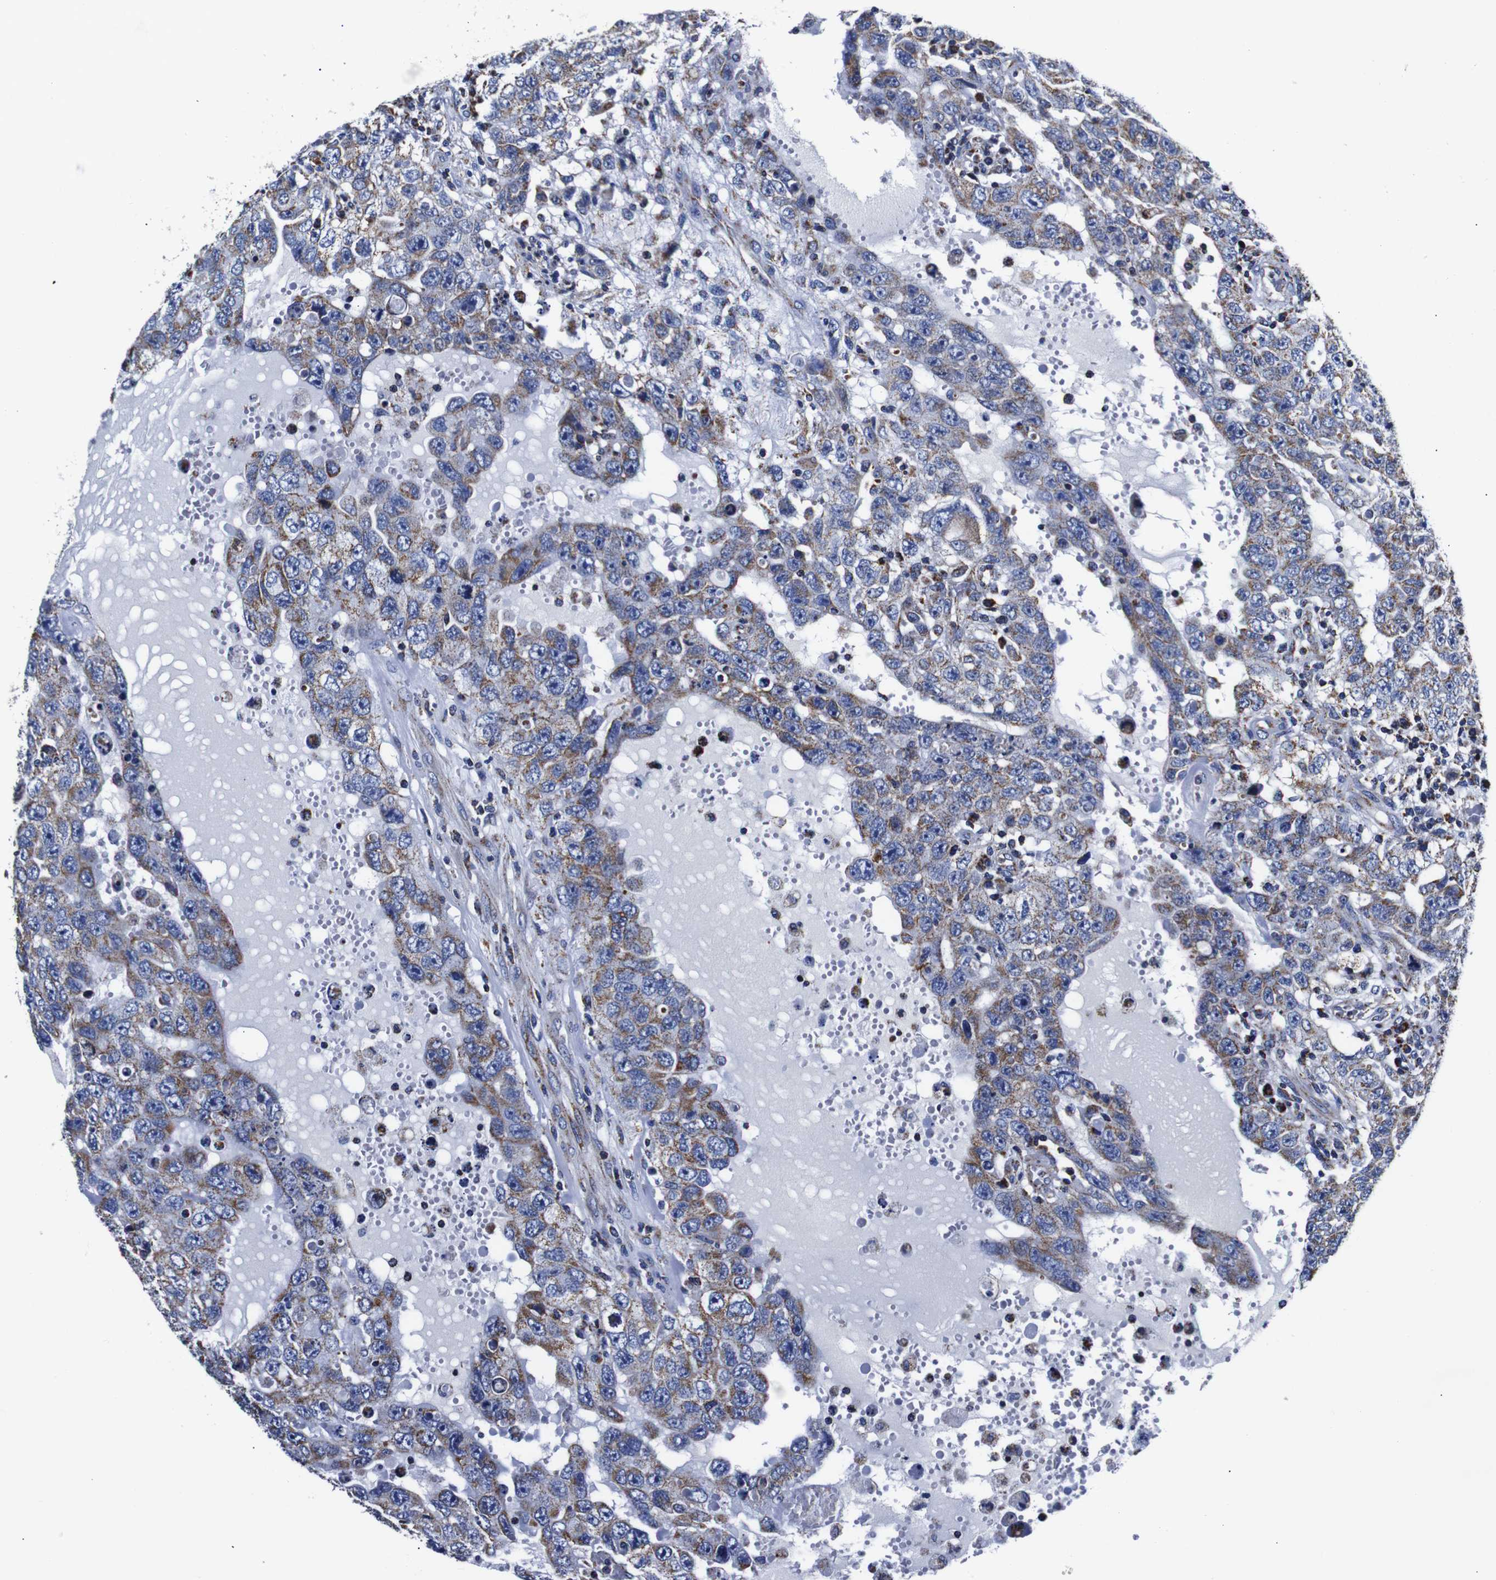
{"staining": {"intensity": "moderate", "quantity": ">75%", "location": "cytoplasmic/membranous"}, "tissue": "testis cancer", "cell_type": "Tumor cells", "image_type": "cancer", "snomed": [{"axis": "morphology", "description": "Carcinoma, Embryonal, NOS"}, {"axis": "topography", "description": "Testis"}], "caption": "Moderate cytoplasmic/membranous staining is appreciated in approximately >75% of tumor cells in embryonal carcinoma (testis).", "gene": "FKBP9", "patient": {"sex": "male", "age": 26}}